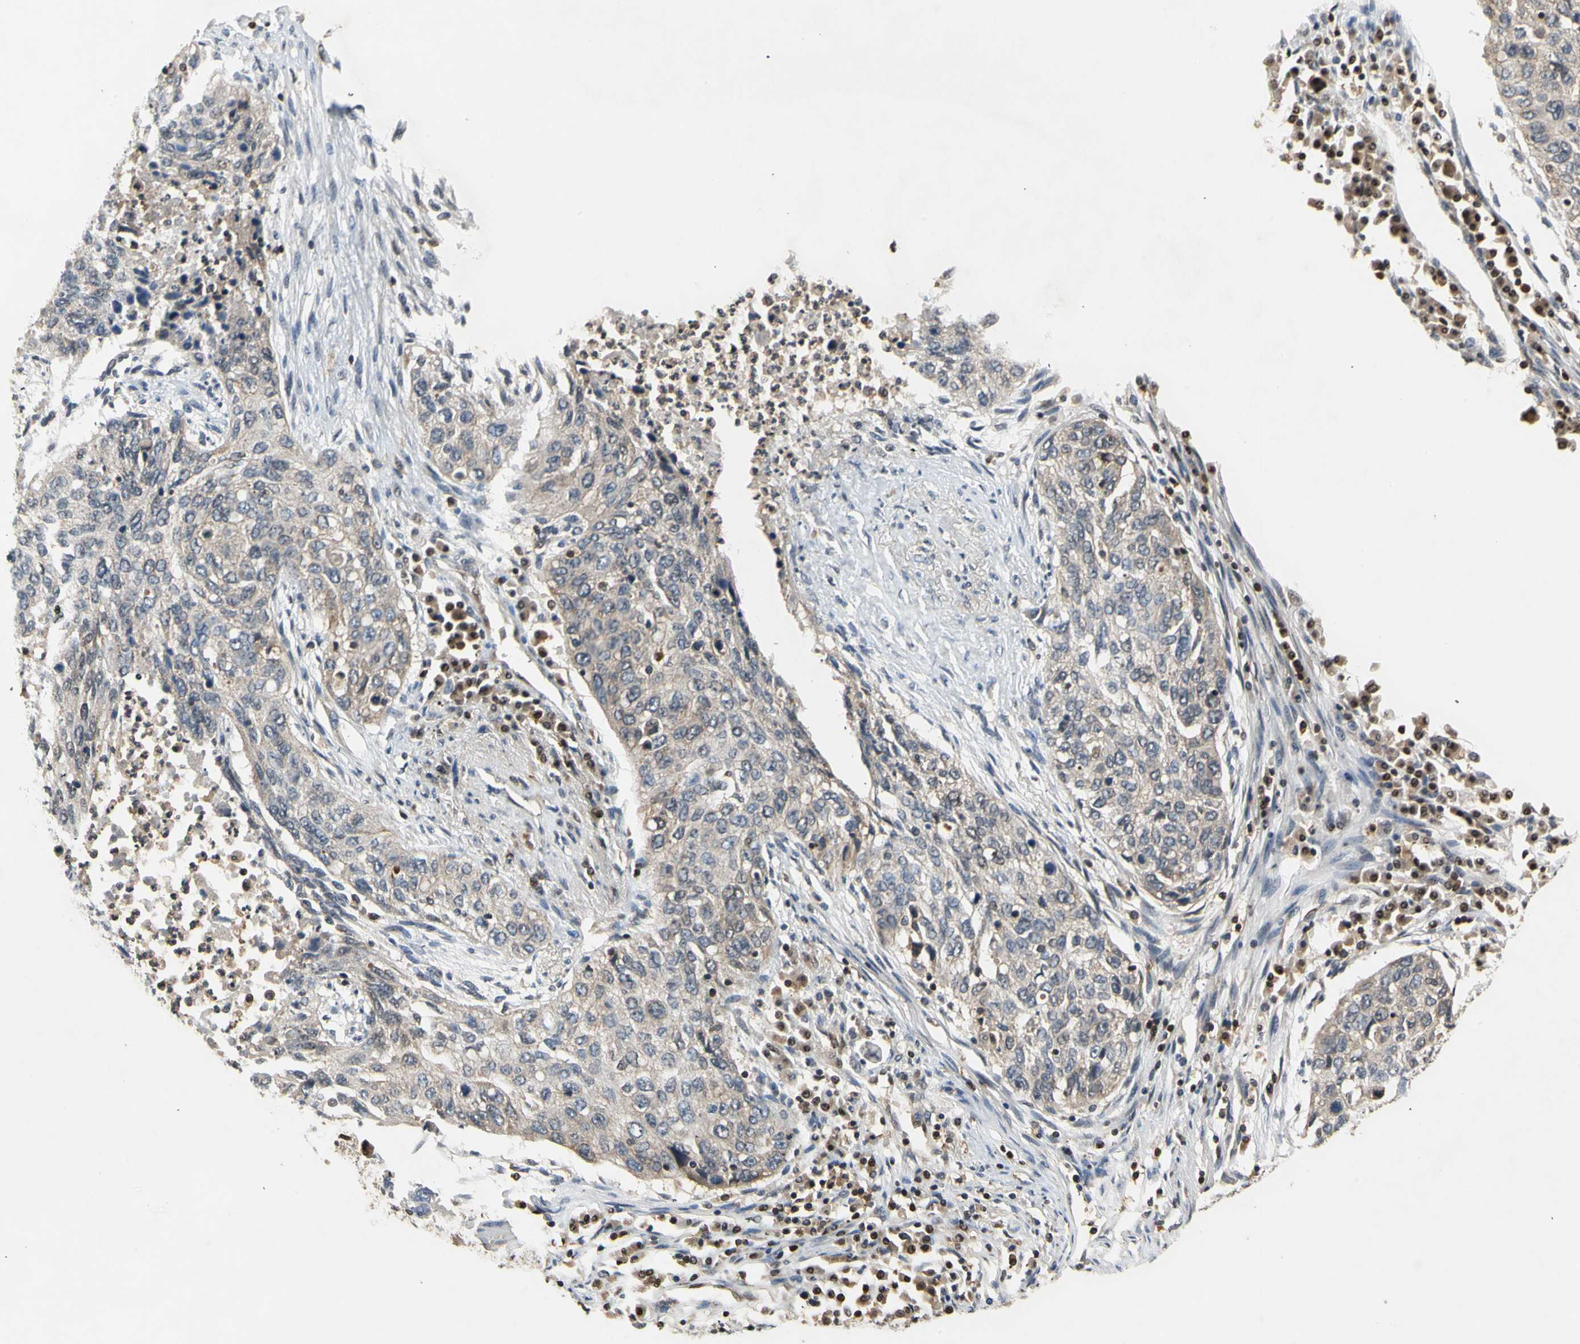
{"staining": {"intensity": "negative", "quantity": "none", "location": "none"}, "tissue": "lung cancer", "cell_type": "Tumor cells", "image_type": "cancer", "snomed": [{"axis": "morphology", "description": "Squamous cell carcinoma, NOS"}, {"axis": "topography", "description": "Lung"}], "caption": "Human lung squamous cell carcinoma stained for a protein using IHC shows no staining in tumor cells.", "gene": "GSR", "patient": {"sex": "female", "age": 63}}